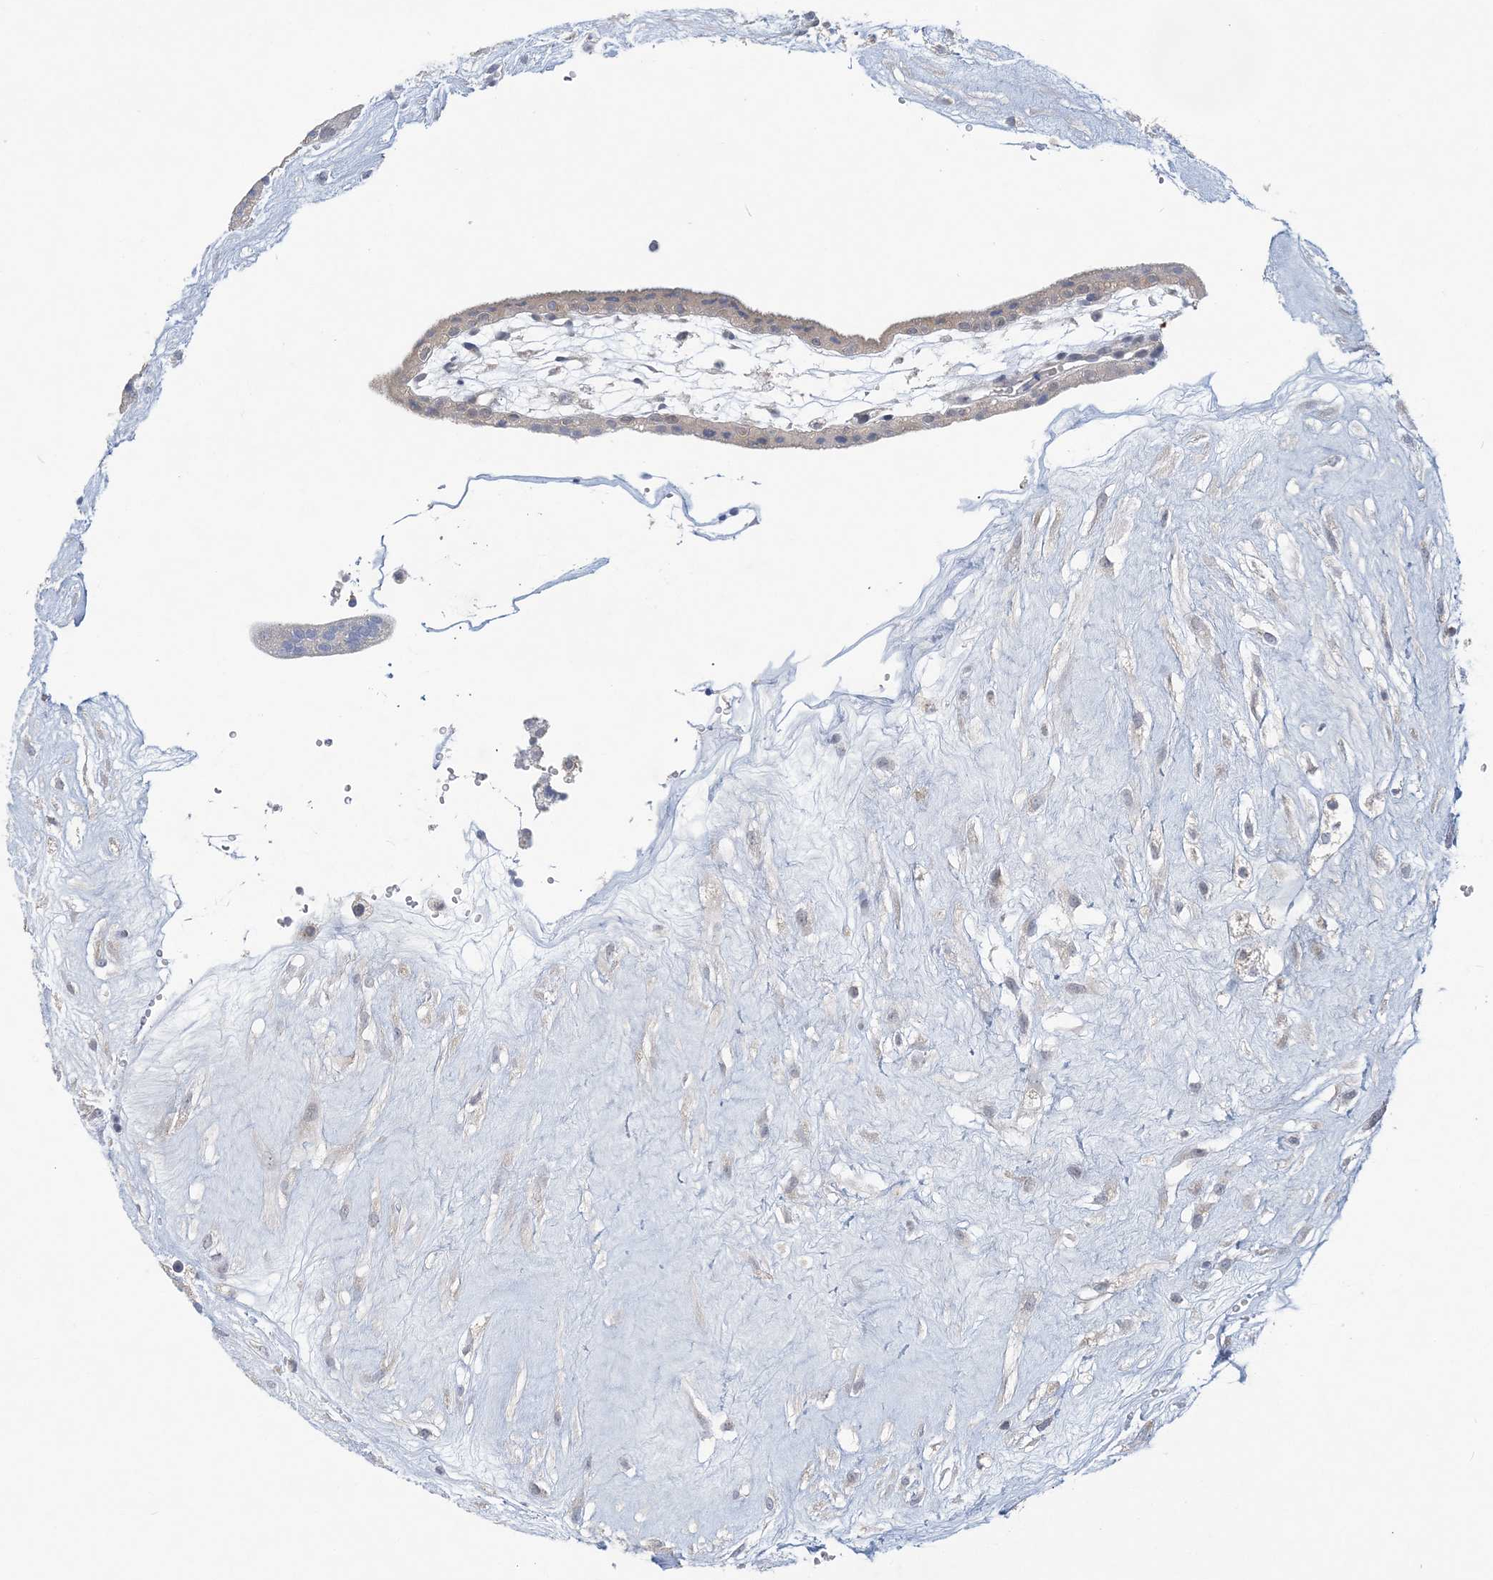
{"staining": {"intensity": "negative", "quantity": "none", "location": "none"}, "tissue": "placenta", "cell_type": "Decidual cells", "image_type": "normal", "snomed": [{"axis": "morphology", "description": "Normal tissue, NOS"}, {"axis": "topography", "description": "Placenta"}], "caption": "This is an immunohistochemistry micrograph of normal placenta. There is no staining in decidual cells.", "gene": "ANKRD35", "patient": {"sex": "female", "age": 18}}